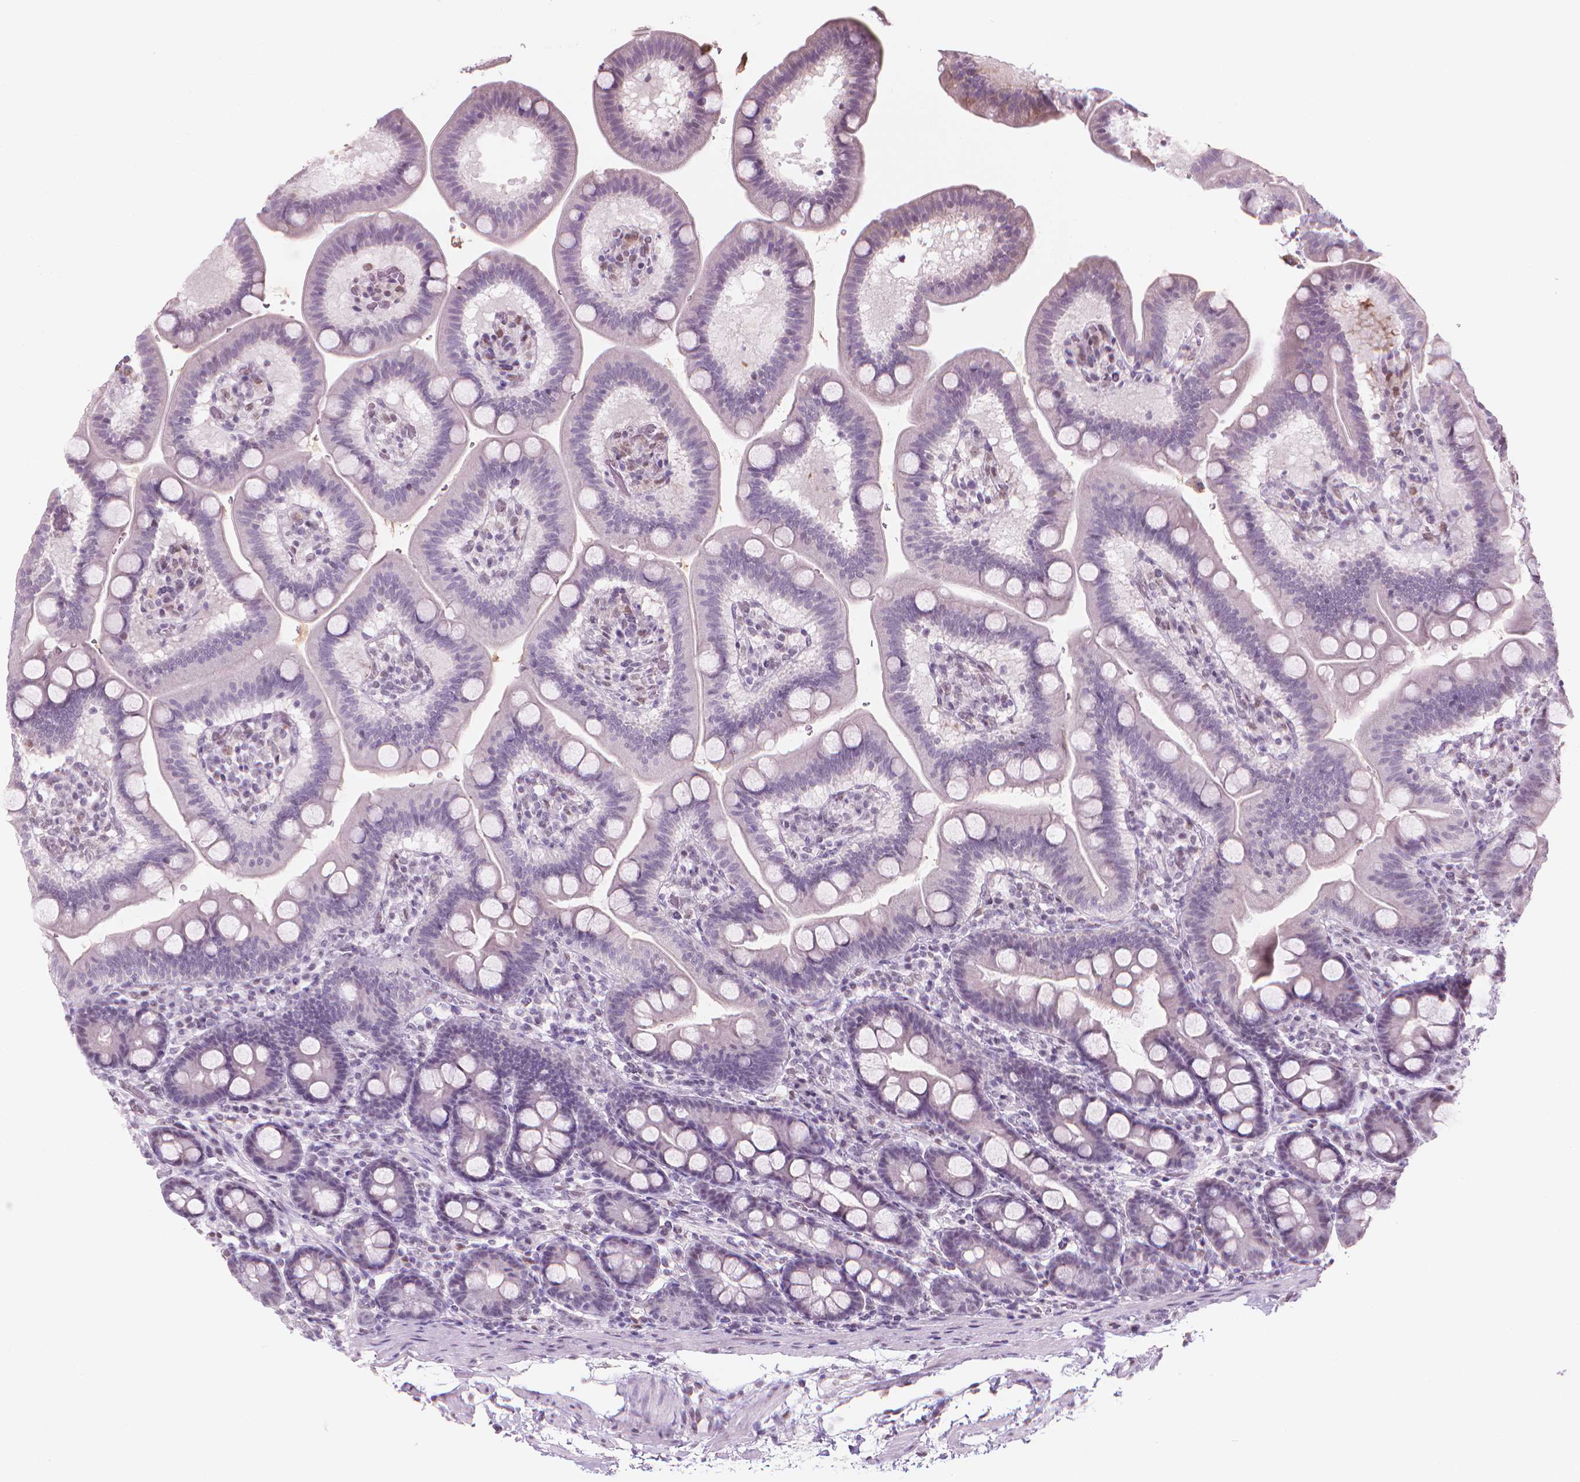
{"staining": {"intensity": "negative", "quantity": "none", "location": "none"}, "tissue": "duodenum", "cell_type": "Glandular cells", "image_type": "normal", "snomed": [{"axis": "morphology", "description": "Normal tissue, NOS"}, {"axis": "topography", "description": "Duodenum"}], "caption": "IHC image of benign duodenum: duodenum stained with DAB reveals no significant protein expression in glandular cells.", "gene": "PIAS2", "patient": {"sex": "male", "age": 59}}